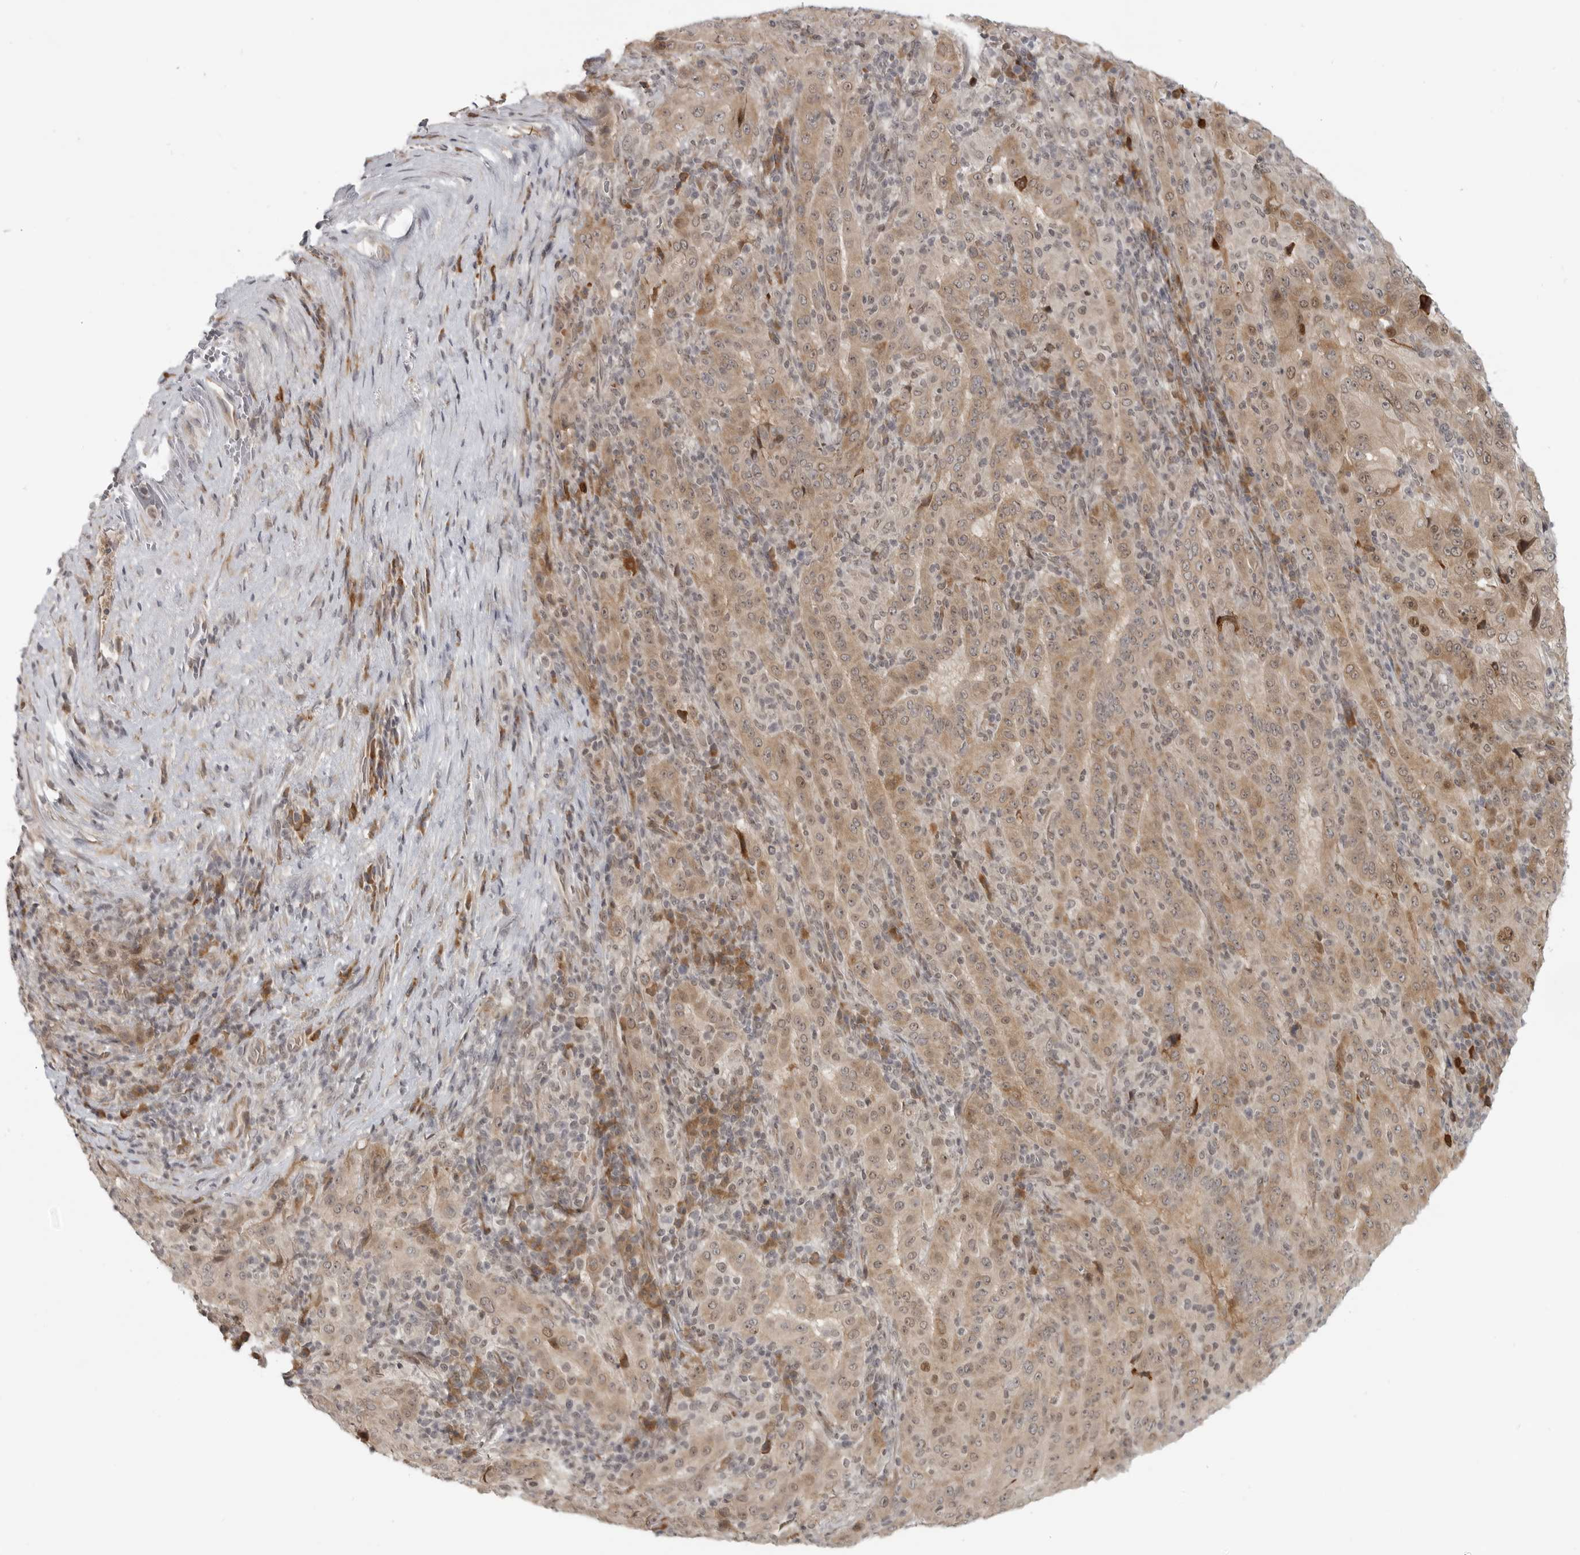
{"staining": {"intensity": "weak", "quantity": ">75%", "location": "cytoplasmic/membranous,nuclear"}, "tissue": "pancreatic cancer", "cell_type": "Tumor cells", "image_type": "cancer", "snomed": [{"axis": "morphology", "description": "Adenocarcinoma, NOS"}, {"axis": "topography", "description": "Pancreas"}], "caption": "Weak cytoplasmic/membranous and nuclear positivity is seen in approximately >75% of tumor cells in pancreatic cancer. Using DAB (3,3'-diaminobenzidine) (brown) and hematoxylin (blue) stains, captured at high magnification using brightfield microscopy.", "gene": "CEP295NL", "patient": {"sex": "male", "age": 63}}